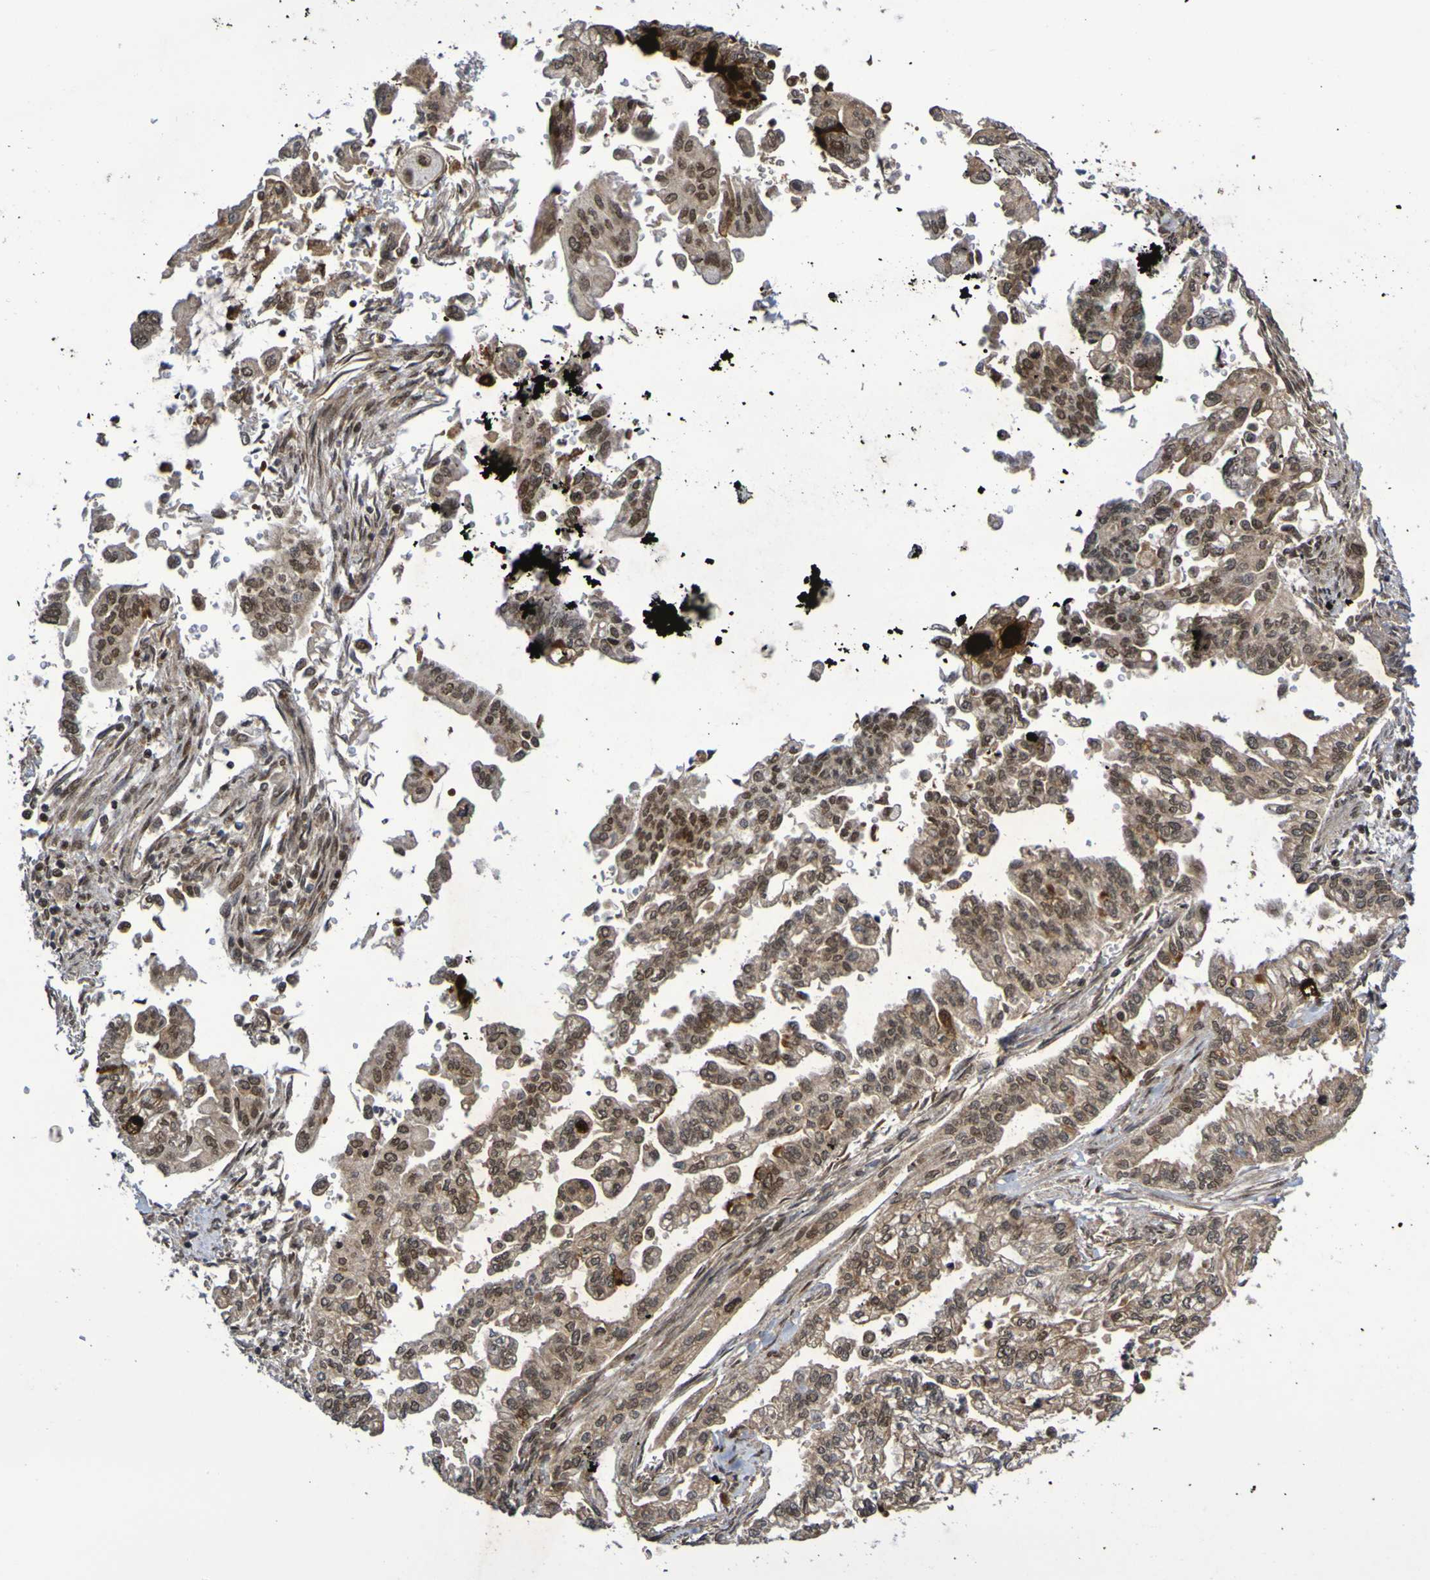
{"staining": {"intensity": "moderate", "quantity": ">75%", "location": "cytoplasmic/membranous,nuclear"}, "tissue": "pancreatic cancer", "cell_type": "Tumor cells", "image_type": "cancer", "snomed": [{"axis": "morphology", "description": "Normal tissue, NOS"}, {"axis": "topography", "description": "Pancreas"}], "caption": "This photomicrograph reveals IHC staining of pancreatic cancer, with medium moderate cytoplasmic/membranous and nuclear positivity in approximately >75% of tumor cells.", "gene": "ITLN1", "patient": {"sex": "male", "age": 42}}